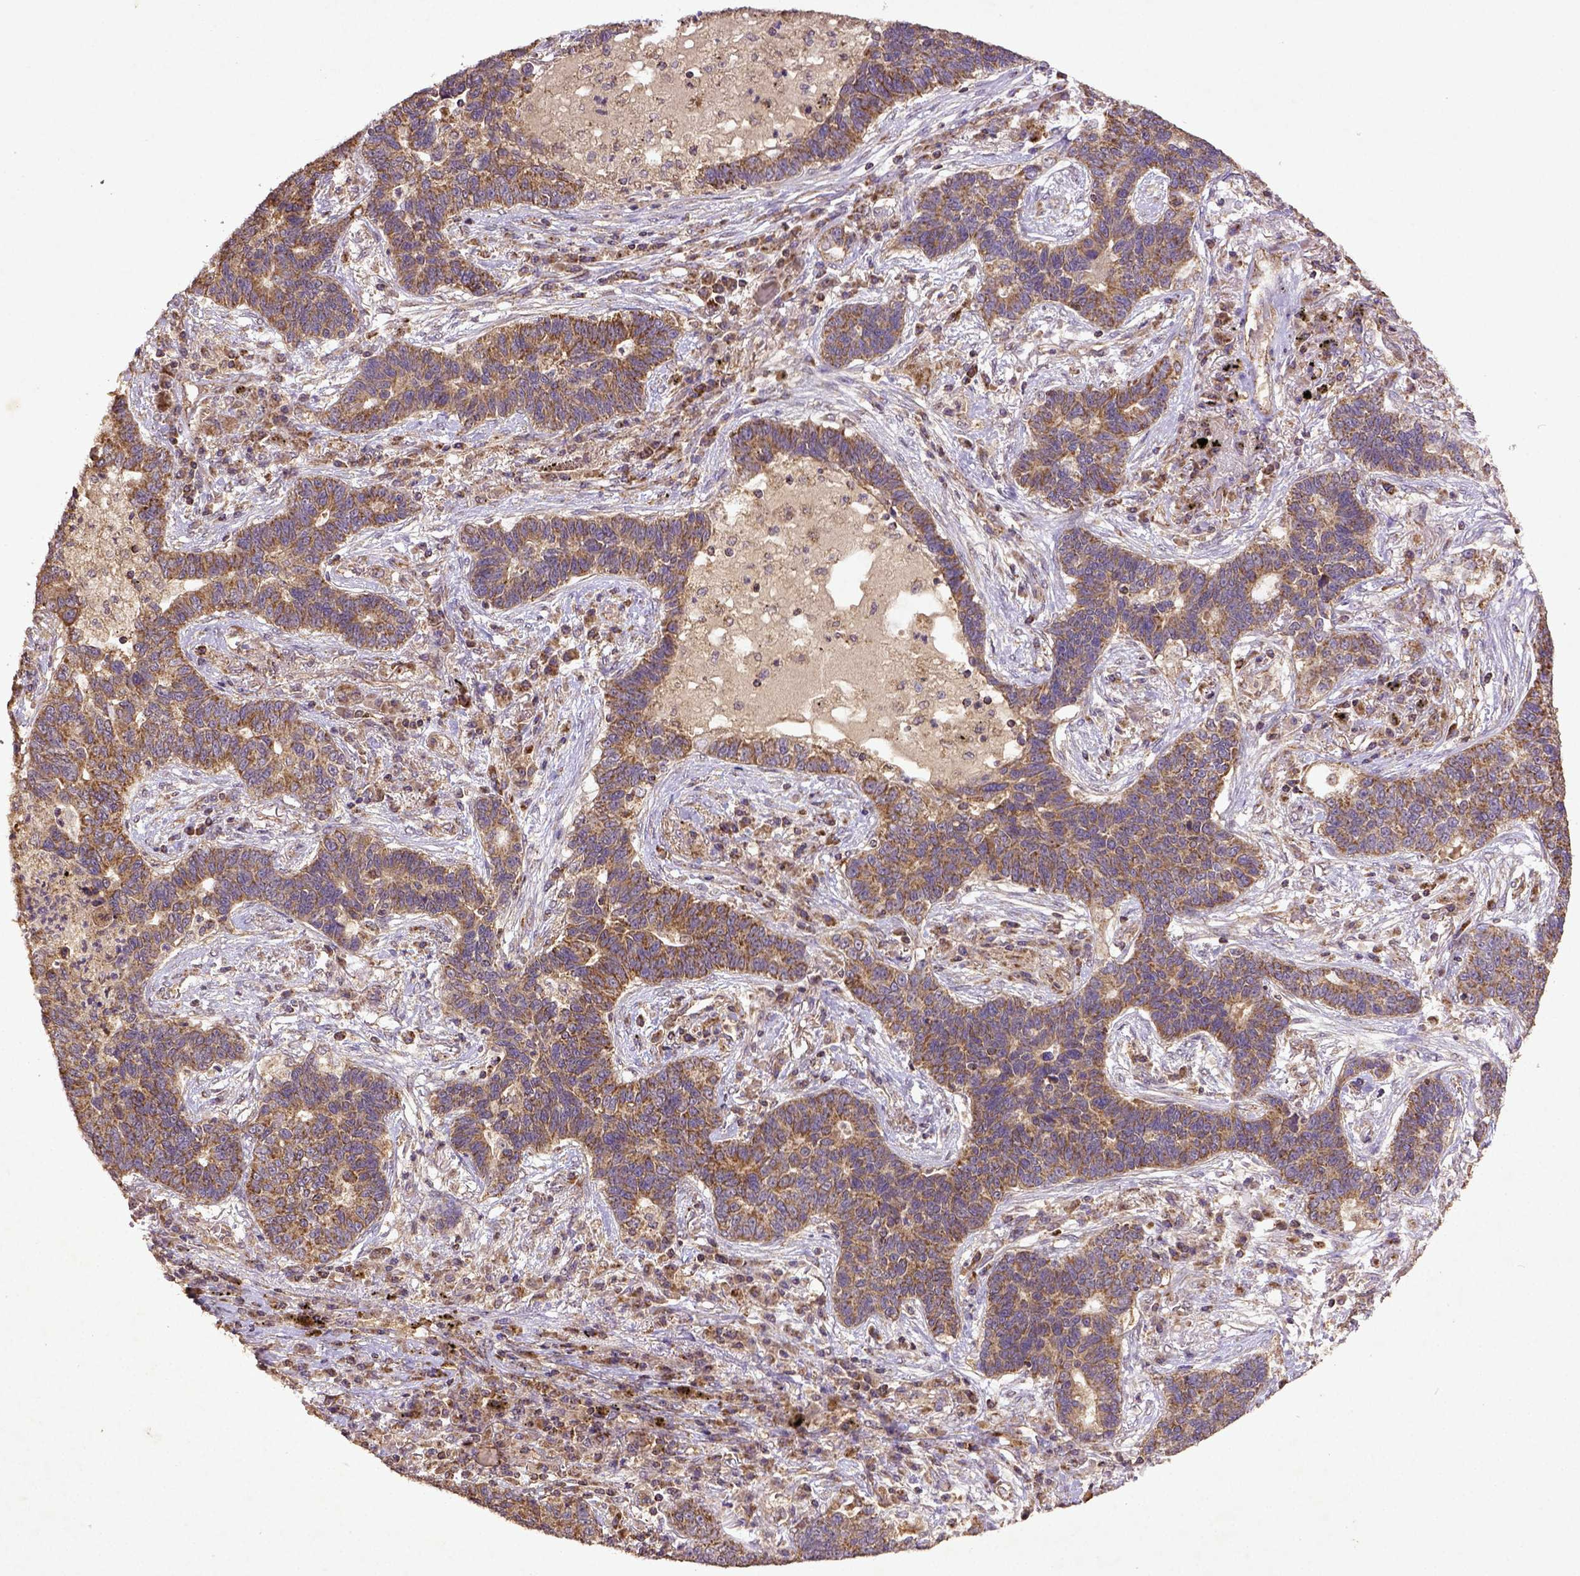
{"staining": {"intensity": "moderate", "quantity": ">75%", "location": "cytoplasmic/membranous"}, "tissue": "lung cancer", "cell_type": "Tumor cells", "image_type": "cancer", "snomed": [{"axis": "morphology", "description": "Adenocarcinoma, NOS"}, {"axis": "topography", "description": "Lung"}], "caption": "Tumor cells show moderate cytoplasmic/membranous expression in approximately >75% of cells in lung adenocarcinoma. (Stains: DAB (3,3'-diaminobenzidine) in brown, nuclei in blue, Microscopy: brightfield microscopy at high magnification).", "gene": "MT-CO1", "patient": {"sex": "female", "age": 57}}